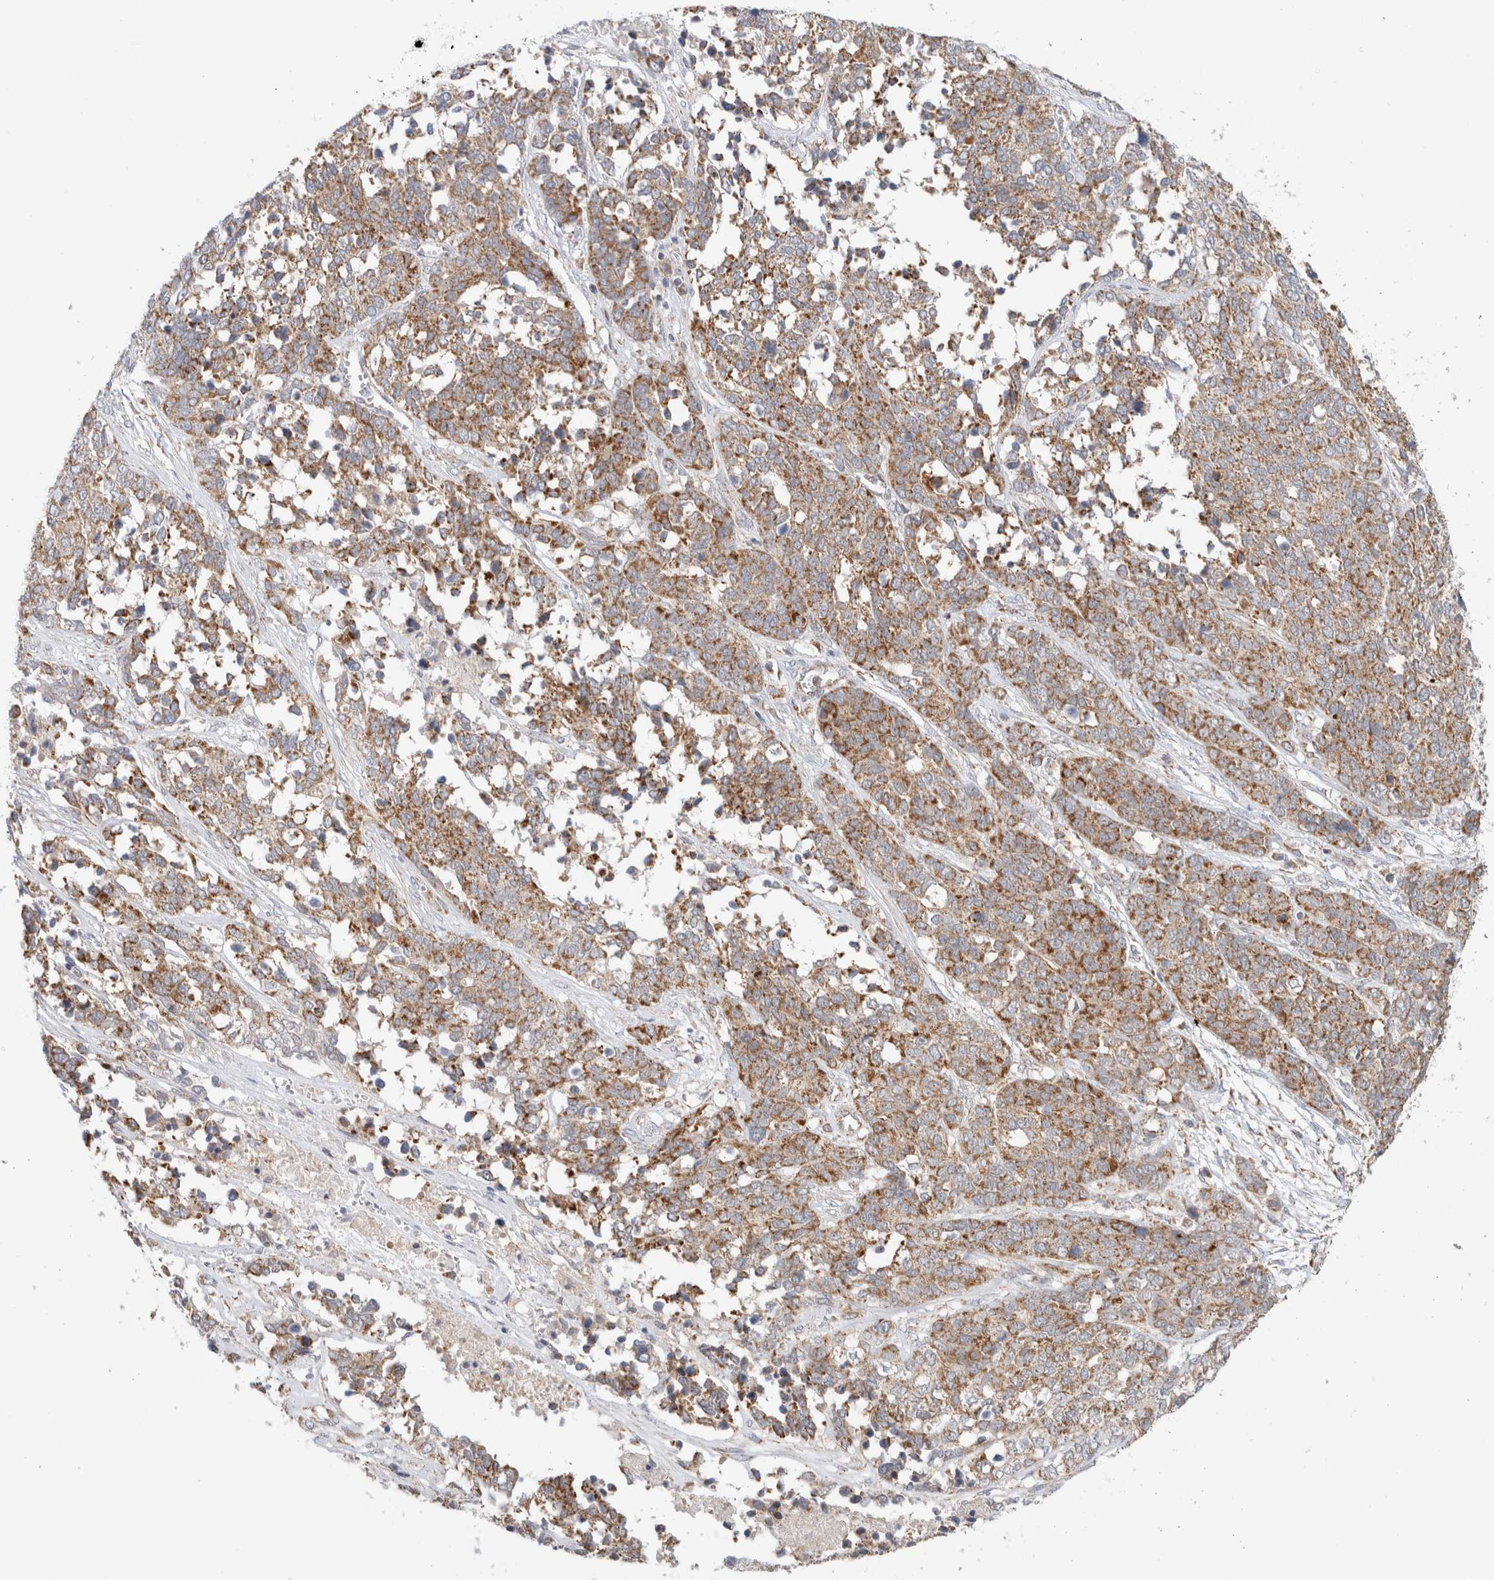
{"staining": {"intensity": "moderate", "quantity": ">75%", "location": "cytoplasmic/membranous"}, "tissue": "ovarian cancer", "cell_type": "Tumor cells", "image_type": "cancer", "snomed": [{"axis": "morphology", "description": "Cystadenocarcinoma, serous, NOS"}, {"axis": "topography", "description": "Ovary"}], "caption": "IHC of ovarian cancer reveals medium levels of moderate cytoplasmic/membranous staining in about >75% of tumor cells.", "gene": "MRM3", "patient": {"sex": "female", "age": 44}}